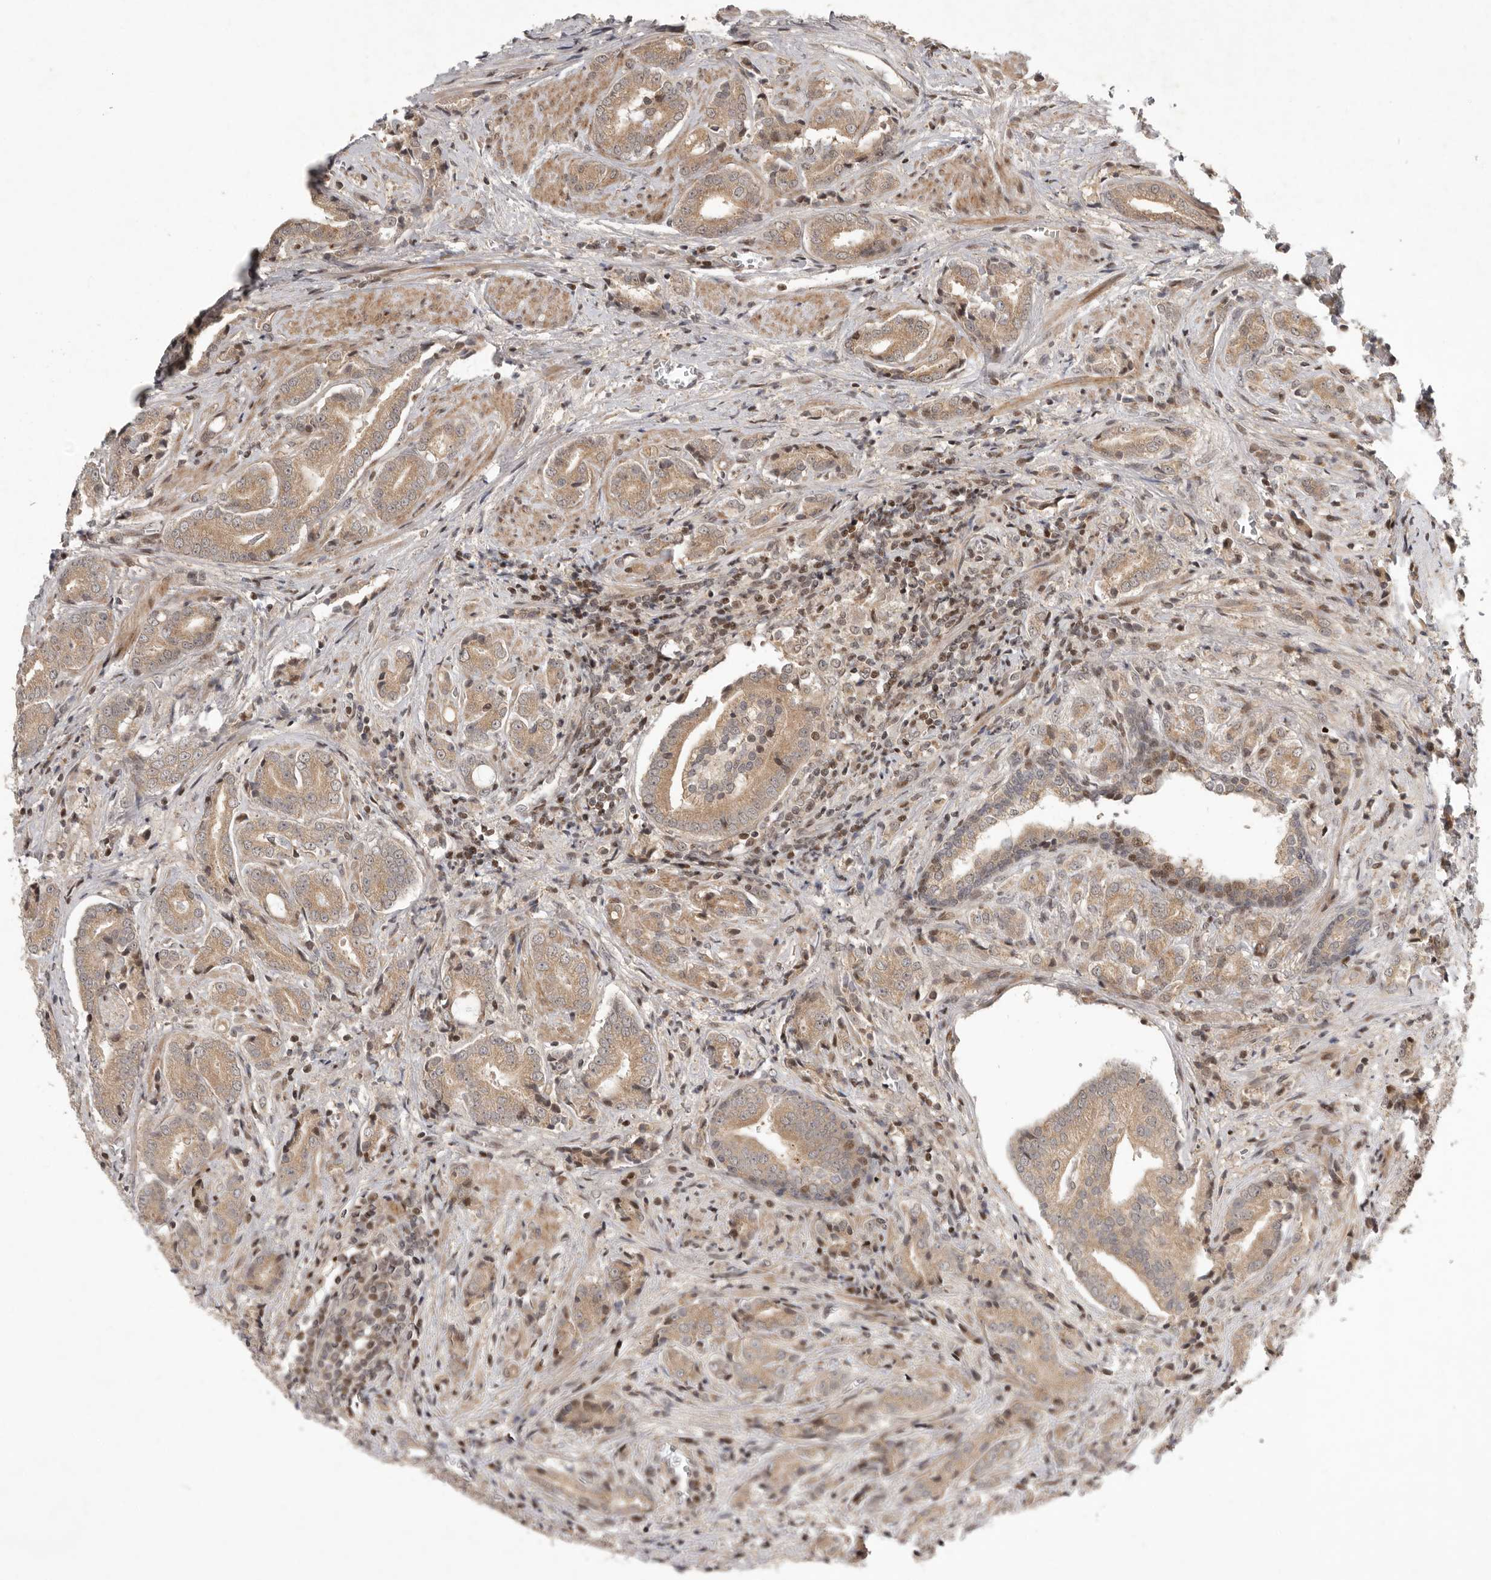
{"staining": {"intensity": "moderate", "quantity": ">75%", "location": "cytoplasmic/membranous"}, "tissue": "prostate cancer", "cell_type": "Tumor cells", "image_type": "cancer", "snomed": [{"axis": "morphology", "description": "Adenocarcinoma, High grade"}, {"axis": "topography", "description": "Prostate"}], "caption": "Prostate adenocarcinoma (high-grade) stained for a protein demonstrates moderate cytoplasmic/membranous positivity in tumor cells.", "gene": "RABIF", "patient": {"sex": "male", "age": 57}}